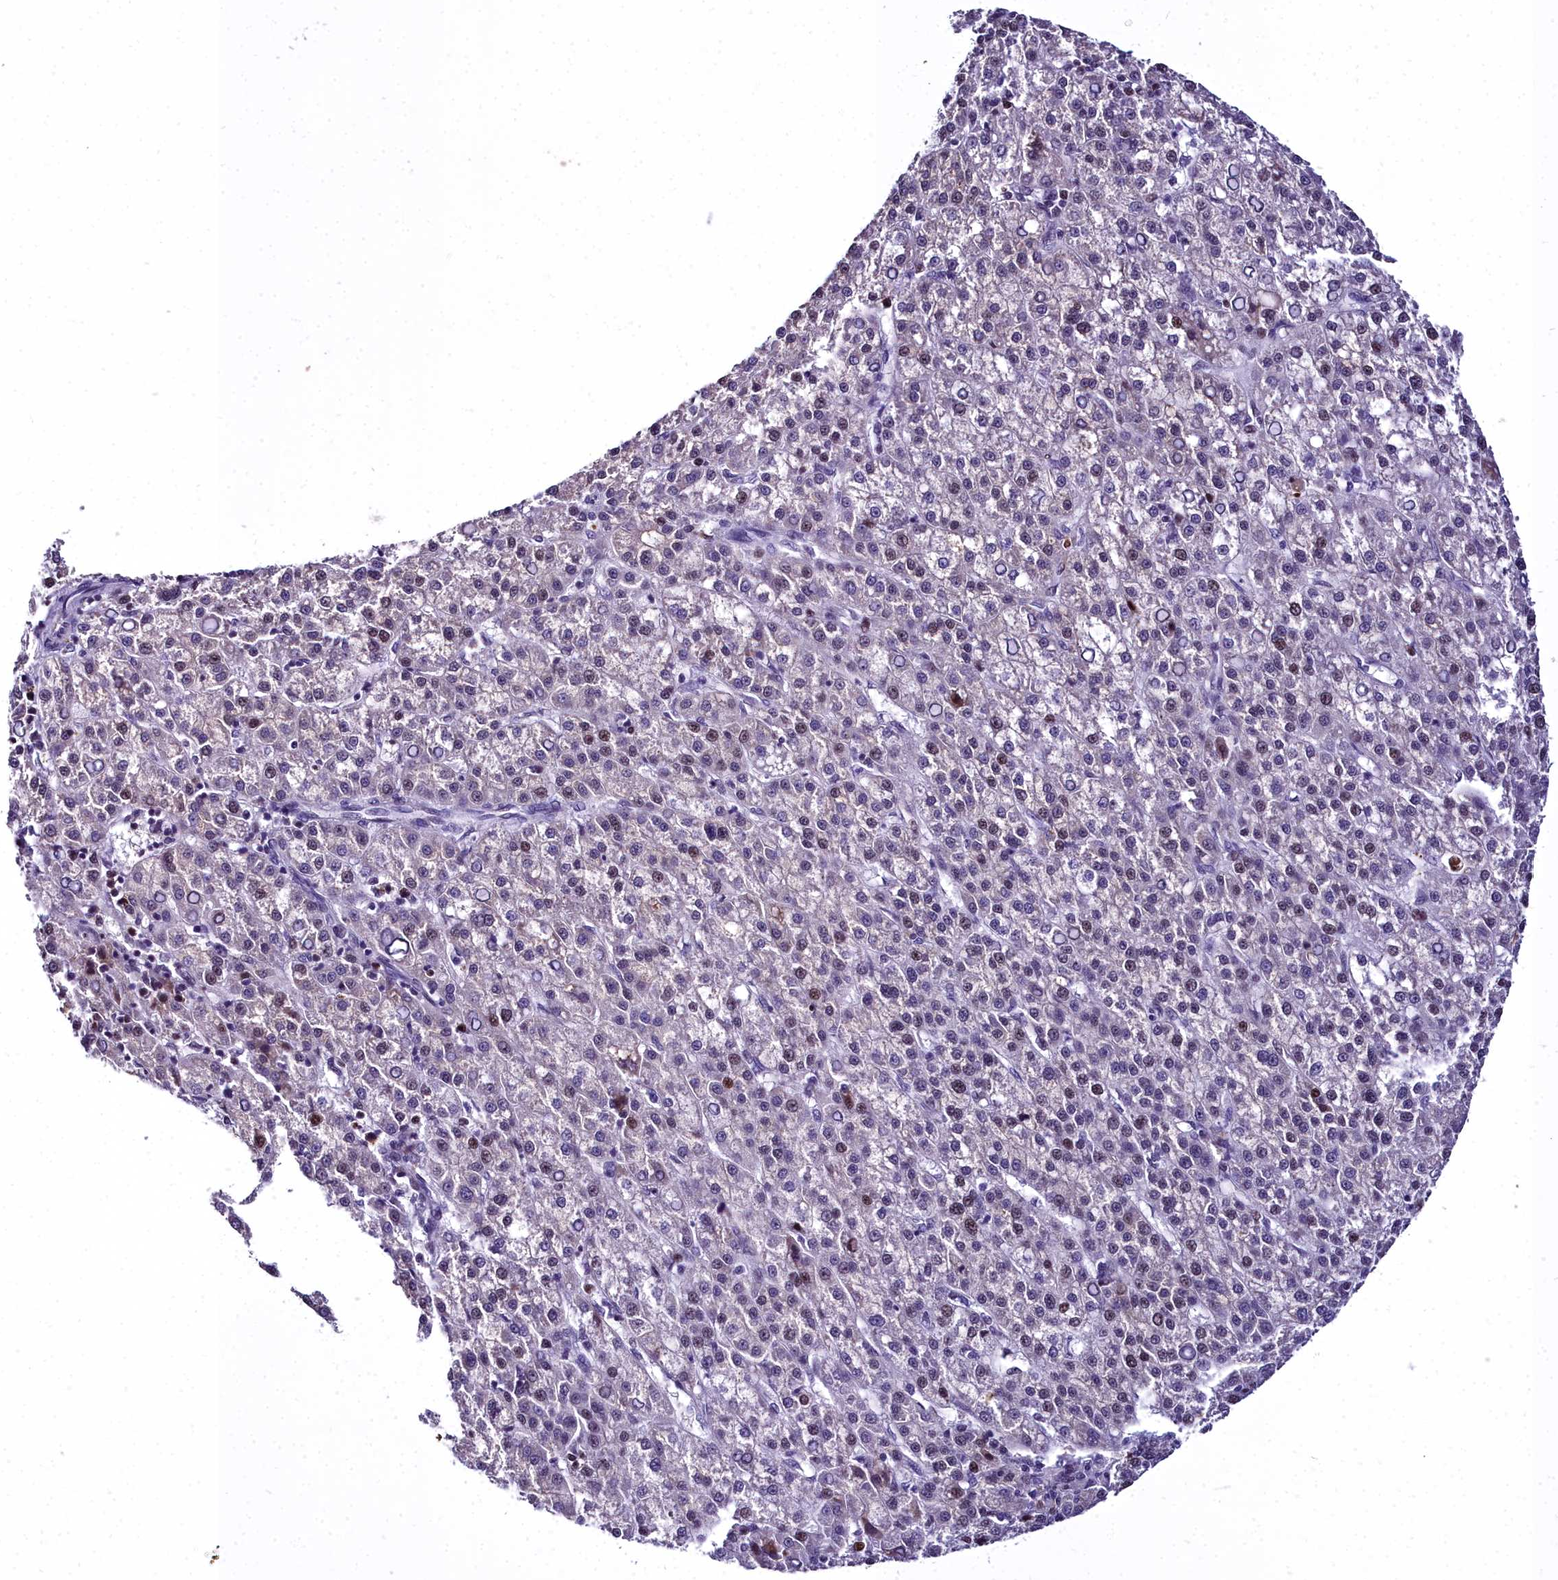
{"staining": {"intensity": "moderate", "quantity": "<25%", "location": "nuclear"}, "tissue": "liver cancer", "cell_type": "Tumor cells", "image_type": "cancer", "snomed": [{"axis": "morphology", "description": "Carcinoma, Hepatocellular, NOS"}, {"axis": "topography", "description": "Liver"}], "caption": "About <25% of tumor cells in human liver cancer exhibit moderate nuclear protein positivity as visualized by brown immunohistochemical staining.", "gene": "TRIML2", "patient": {"sex": "female", "age": 58}}